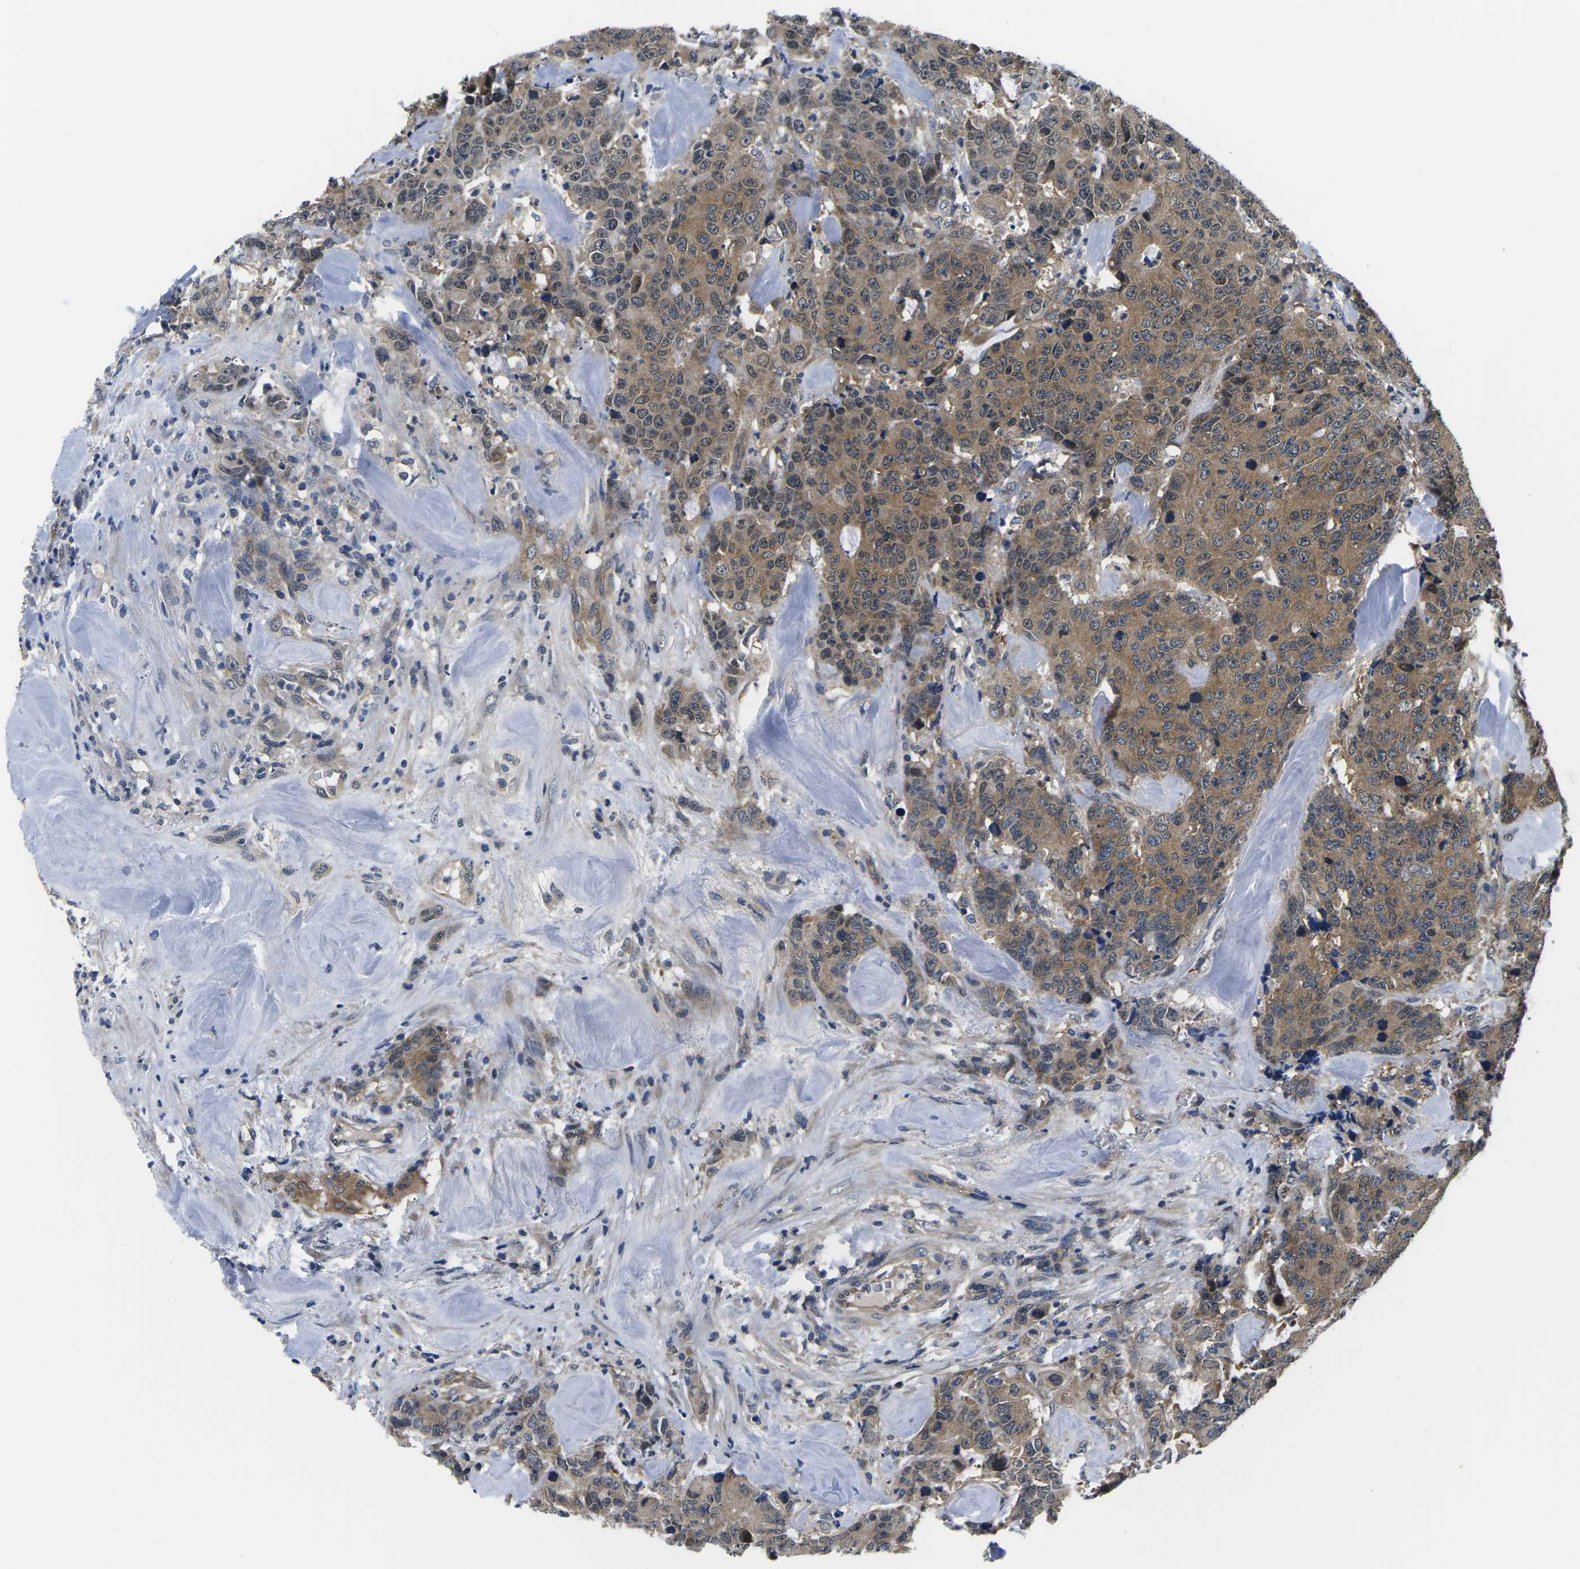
{"staining": {"intensity": "moderate", "quantity": ">75%", "location": "cytoplasmic/membranous"}, "tissue": "colorectal cancer", "cell_type": "Tumor cells", "image_type": "cancer", "snomed": [{"axis": "morphology", "description": "Adenocarcinoma, NOS"}, {"axis": "topography", "description": "Colon"}], "caption": "Colorectal cancer (adenocarcinoma) stained for a protein displays moderate cytoplasmic/membranous positivity in tumor cells.", "gene": "GSK3B", "patient": {"sex": "female", "age": 86}}